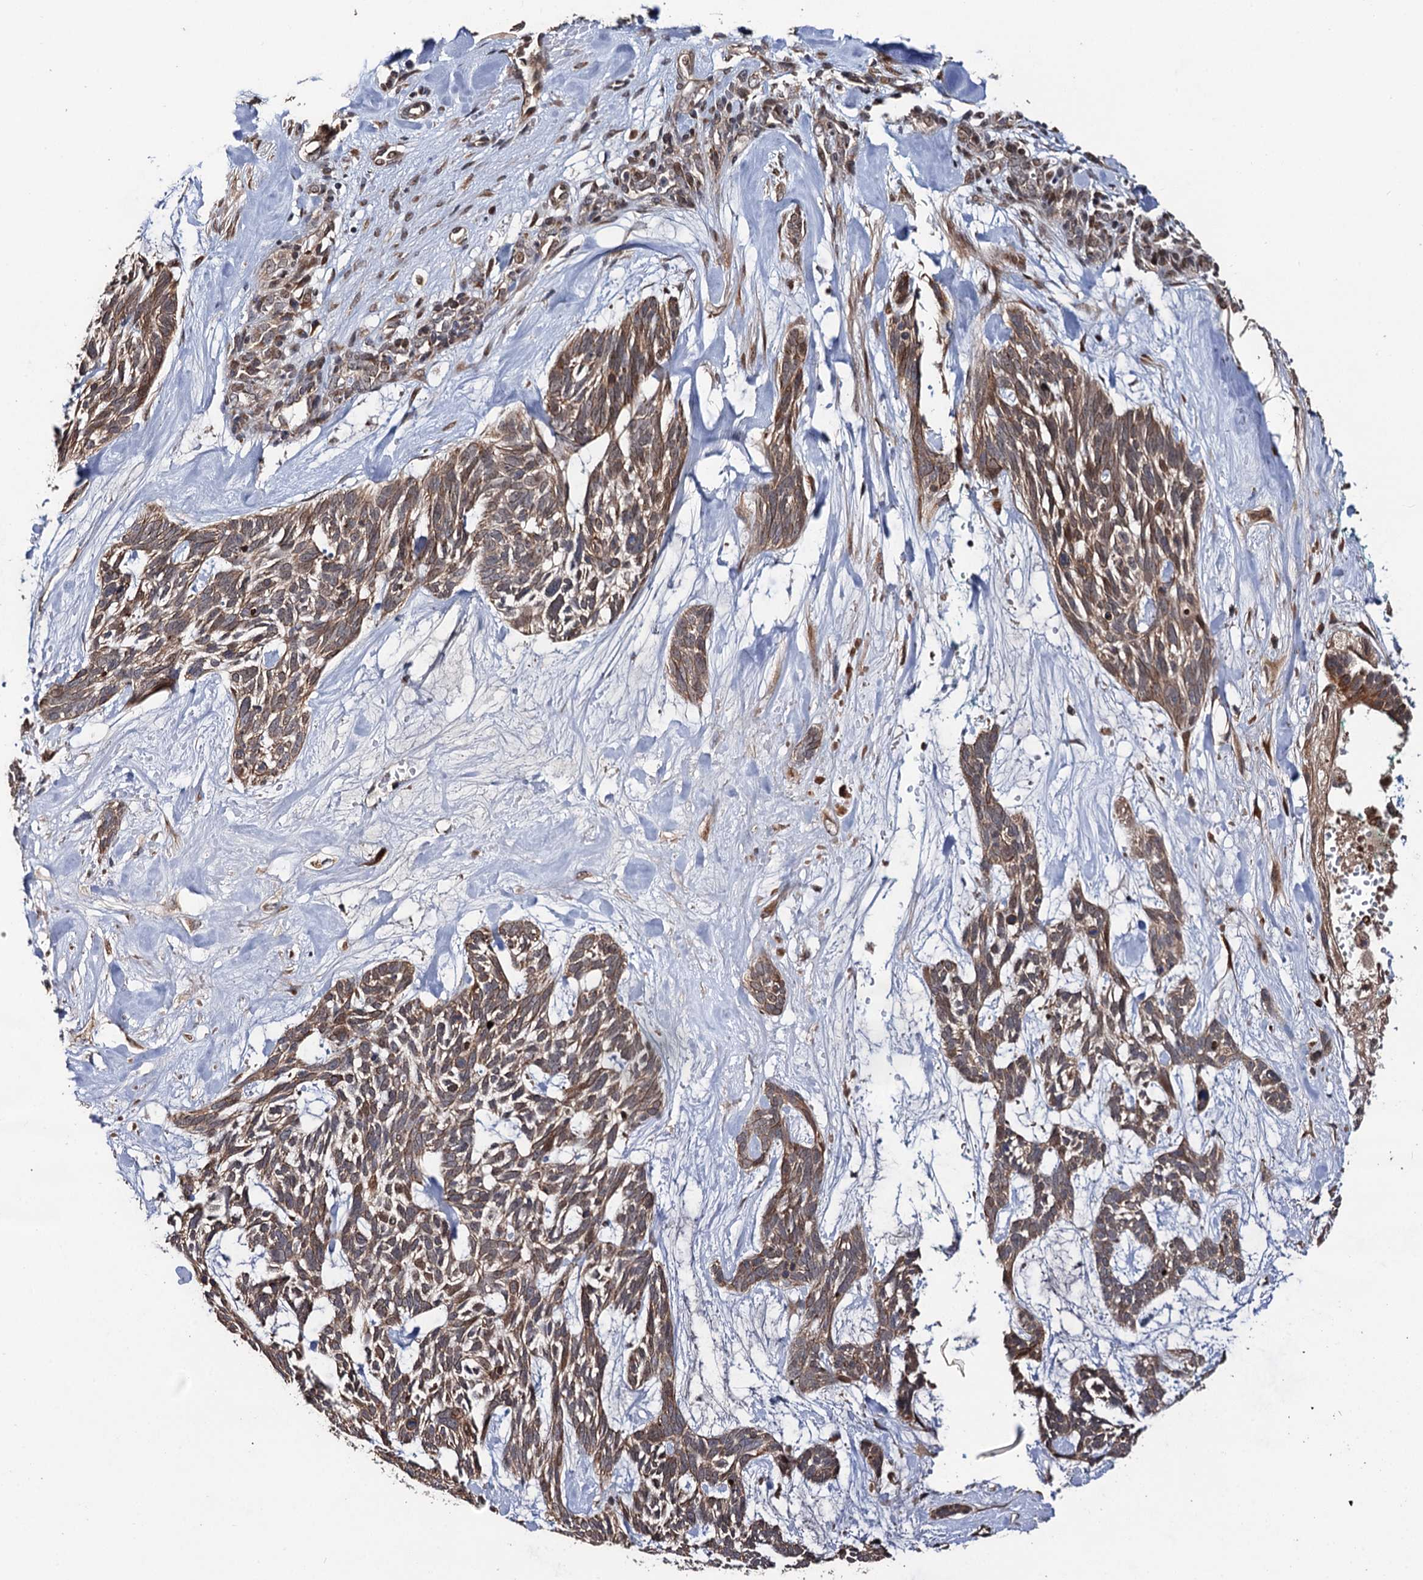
{"staining": {"intensity": "moderate", "quantity": ">75%", "location": "cytoplasmic/membranous"}, "tissue": "skin cancer", "cell_type": "Tumor cells", "image_type": "cancer", "snomed": [{"axis": "morphology", "description": "Basal cell carcinoma"}, {"axis": "topography", "description": "Skin"}], "caption": "Skin cancer (basal cell carcinoma) stained with a brown dye shows moderate cytoplasmic/membranous positive positivity in approximately >75% of tumor cells.", "gene": "LRRC63", "patient": {"sex": "male", "age": 88}}